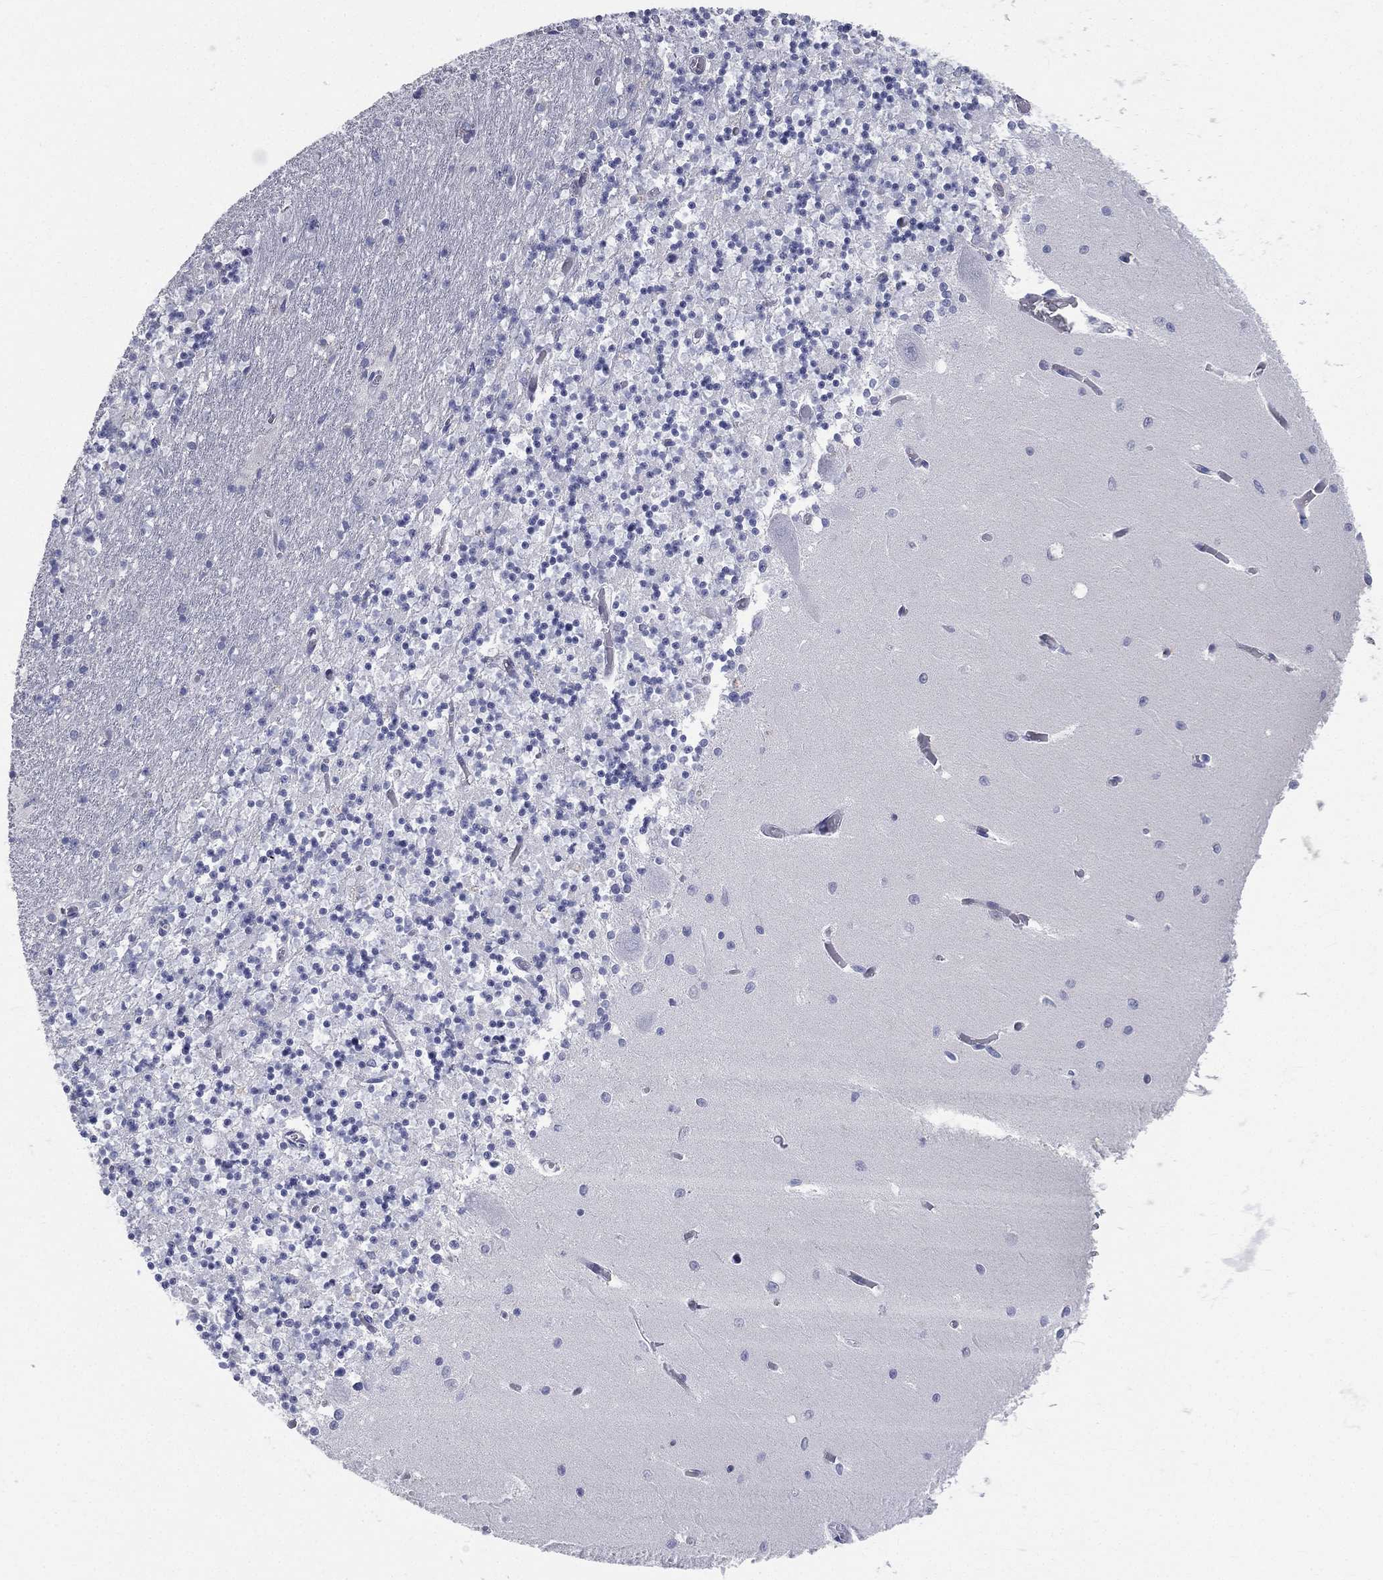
{"staining": {"intensity": "negative", "quantity": "none", "location": "none"}, "tissue": "cerebellum", "cell_type": "Cells in granular layer", "image_type": "normal", "snomed": [{"axis": "morphology", "description": "Normal tissue, NOS"}, {"axis": "topography", "description": "Cerebellum"}], "caption": "Immunohistochemistry micrograph of benign cerebellum stained for a protein (brown), which exhibits no positivity in cells in granular layer.", "gene": "HP", "patient": {"sex": "female", "age": 64}}